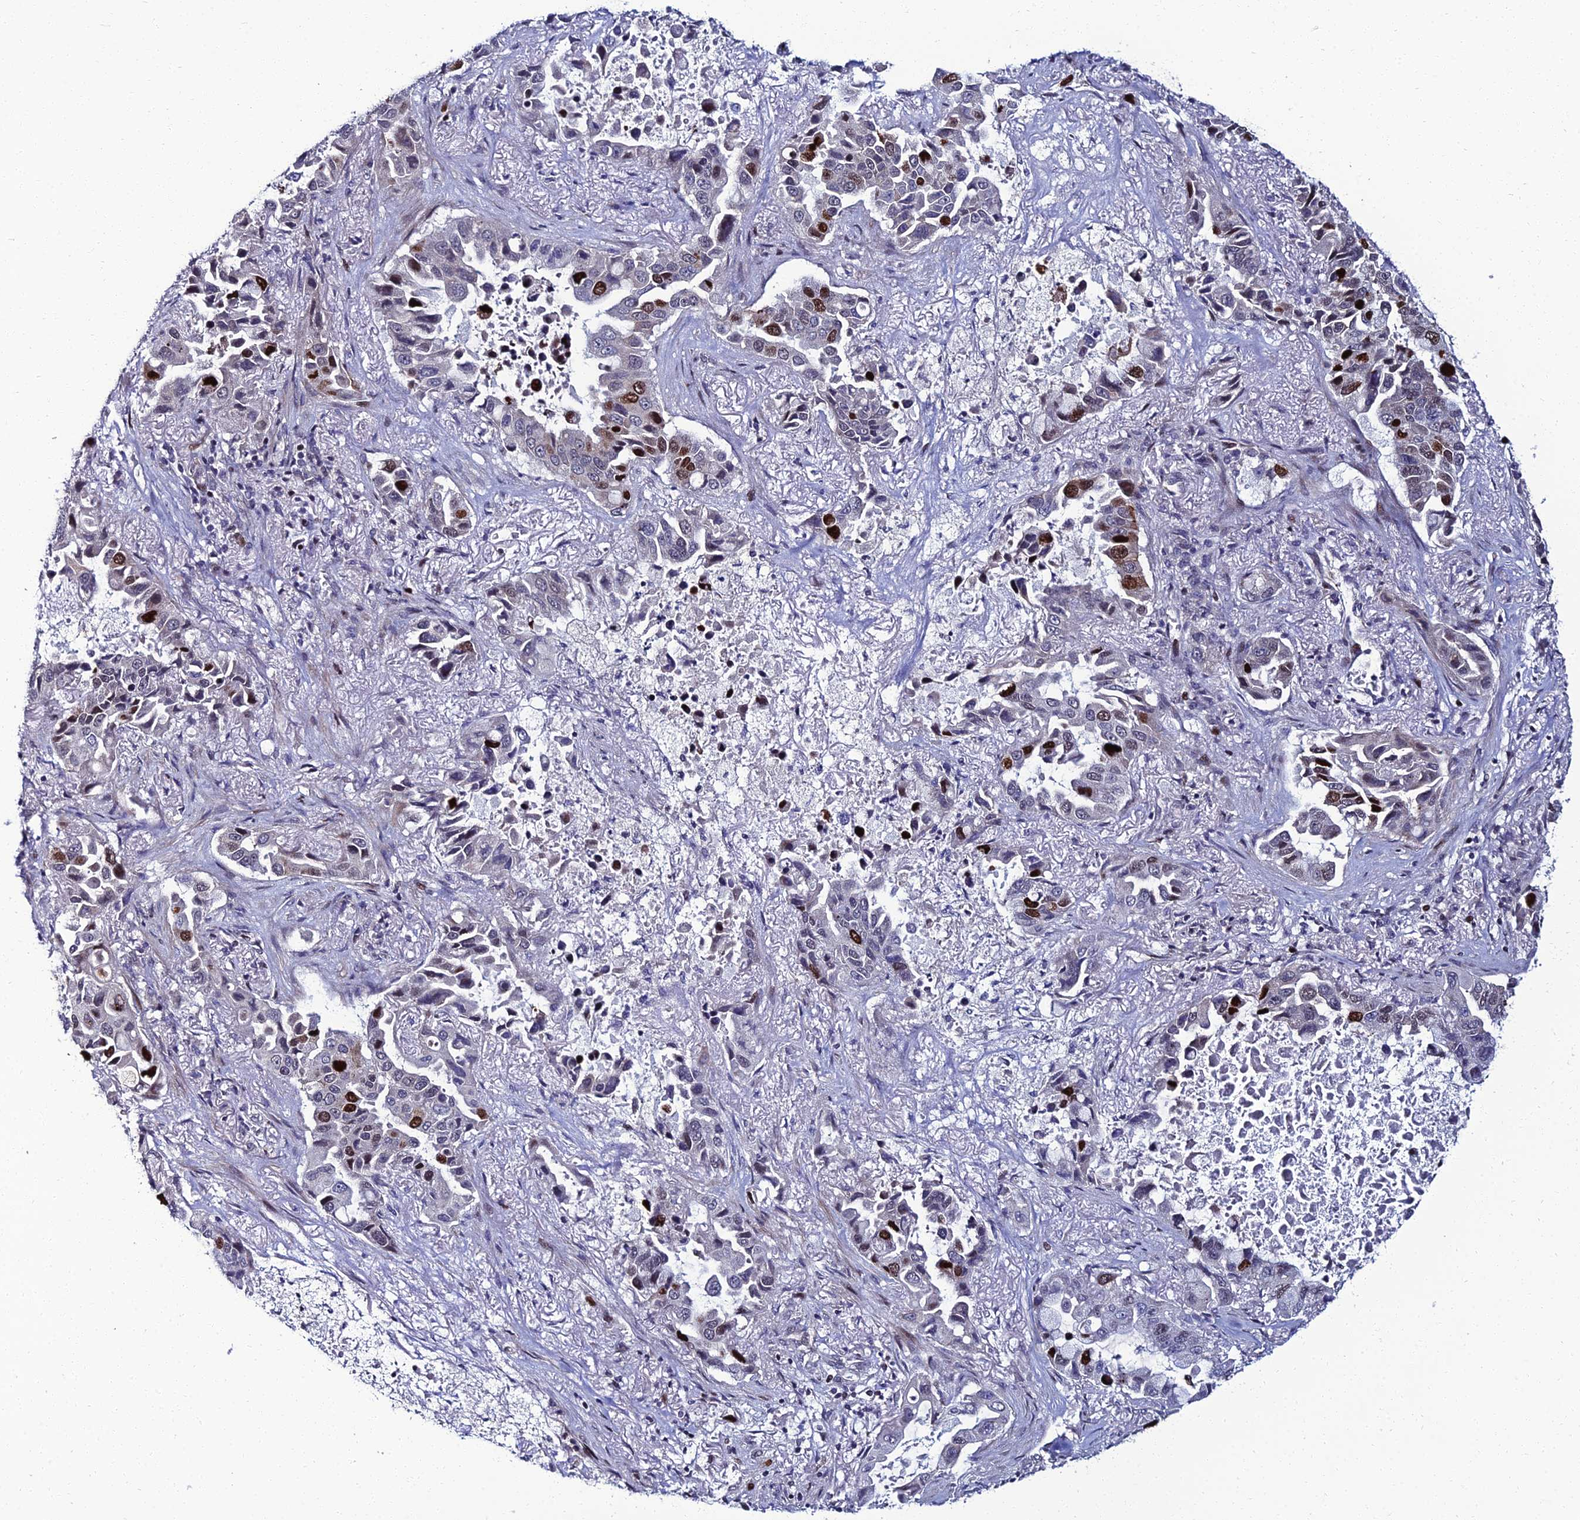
{"staining": {"intensity": "strong", "quantity": "<25%", "location": "nuclear"}, "tissue": "lung cancer", "cell_type": "Tumor cells", "image_type": "cancer", "snomed": [{"axis": "morphology", "description": "Adenocarcinoma, NOS"}, {"axis": "topography", "description": "Lung"}], "caption": "Human lung cancer stained for a protein (brown) shows strong nuclear positive staining in approximately <25% of tumor cells.", "gene": "TAF9B", "patient": {"sex": "male", "age": 64}}